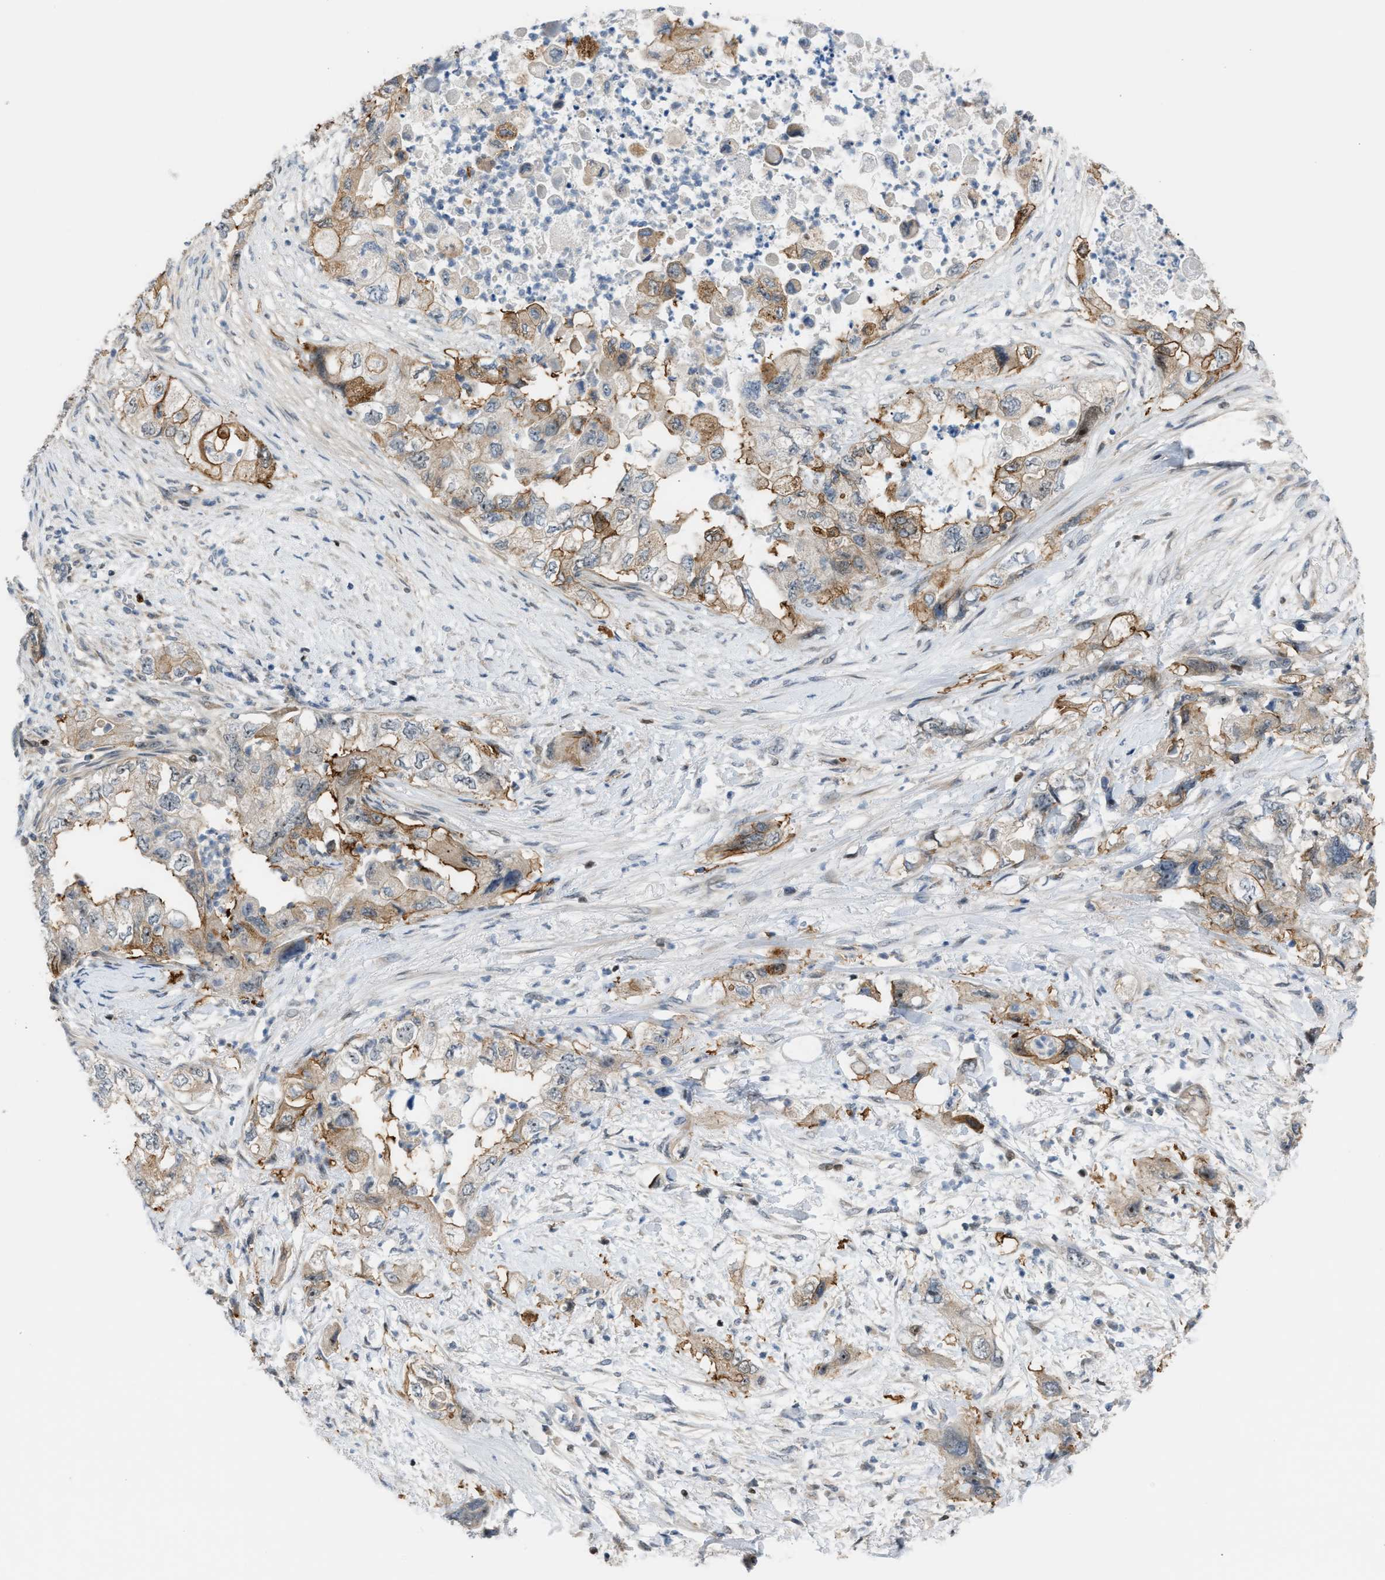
{"staining": {"intensity": "moderate", "quantity": "25%-75%", "location": "cytoplasmic/membranous"}, "tissue": "pancreatic cancer", "cell_type": "Tumor cells", "image_type": "cancer", "snomed": [{"axis": "morphology", "description": "Adenocarcinoma, NOS"}, {"axis": "topography", "description": "Pancreas"}], "caption": "This micrograph displays pancreatic adenocarcinoma stained with immunohistochemistry to label a protein in brown. The cytoplasmic/membranous of tumor cells show moderate positivity for the protein. Nuclei are counter-stained blue.", "gene": "NPS", "patient": {"sex": "female", "age": 73}}